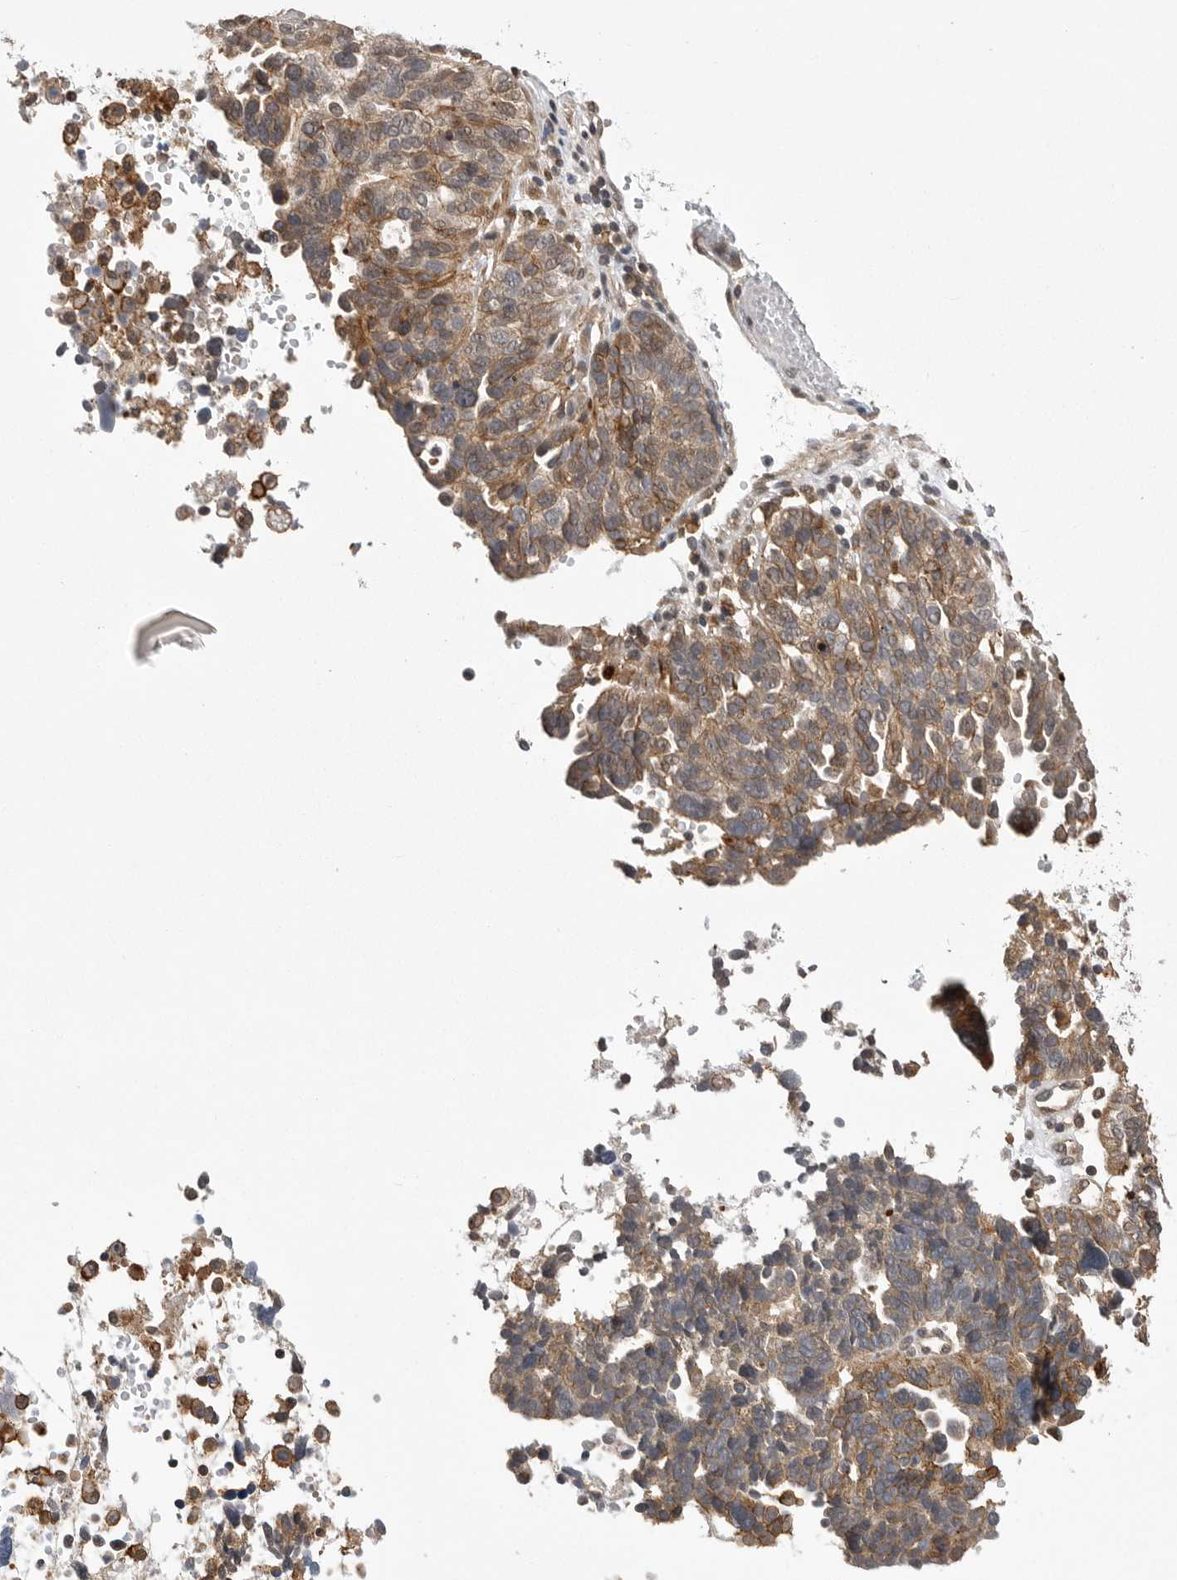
{"staining": {"intensity": "moderate", "quantity": ">75%", "location": "cytoplasmic/membranous"}, "tissue": "ovarian cancer", "cell_type": "Tumor cells", "image_type": "cancer", "snomed": [{"axis": "morphology", "description": "Cystadenocarcinoma, serous, NOS"}, {"axis": "topography", "description": "Ovary"}], "caption": "Immunohistochemistry (DAB) staining of human ovarian cancer exhibits moderate cytoplasmic/membranous protein staining in approximately >75% of tumor cells.", "gene": "NECTIN1", "patient": {"sex": "female", "age": 59}}